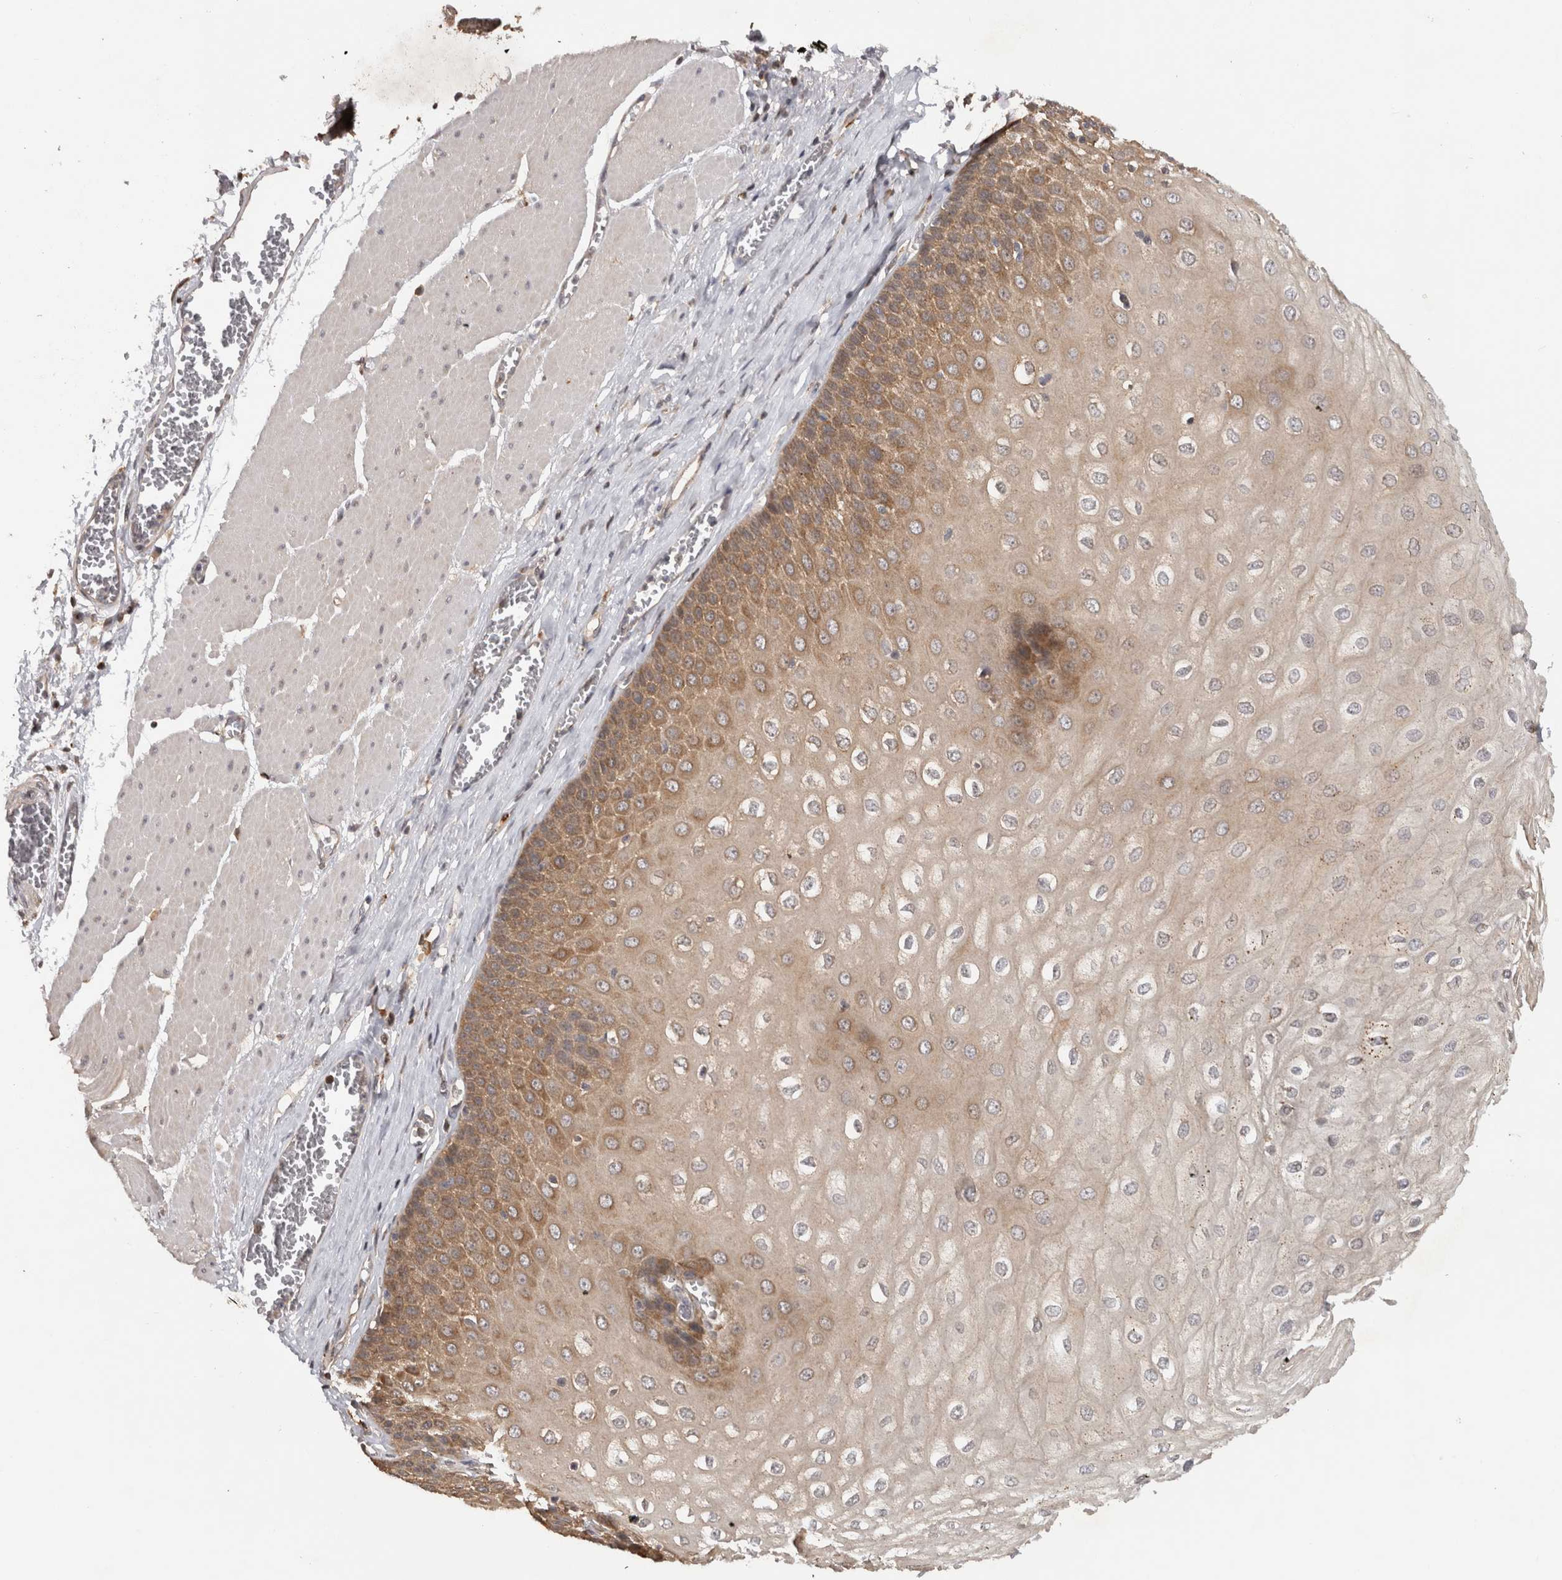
{"staining": {"intensity": "moderate", "quantity": "25%-75%", "location": "cytoplasmic/membranous"}, "tissue": "esophagus", "cell_type": "Squamous epithelial cells", "image_type": "normal", "snomed": [{"axis": "morphology", "description": "Normal tissue, NOS"}, {"axis": "topography", "description": "Esophagus"}], "caption": "Immunohistochemistry (IHC) micrograph of unremarkable esophagus stained for a protein (brown), which displays medium levels of moderate cytoplasmic/membranous staining in approximately 25%-75% of squamous epithelial cells.", "gene": "ACAT2", "patient": {"sex": "male", "age": 60}}